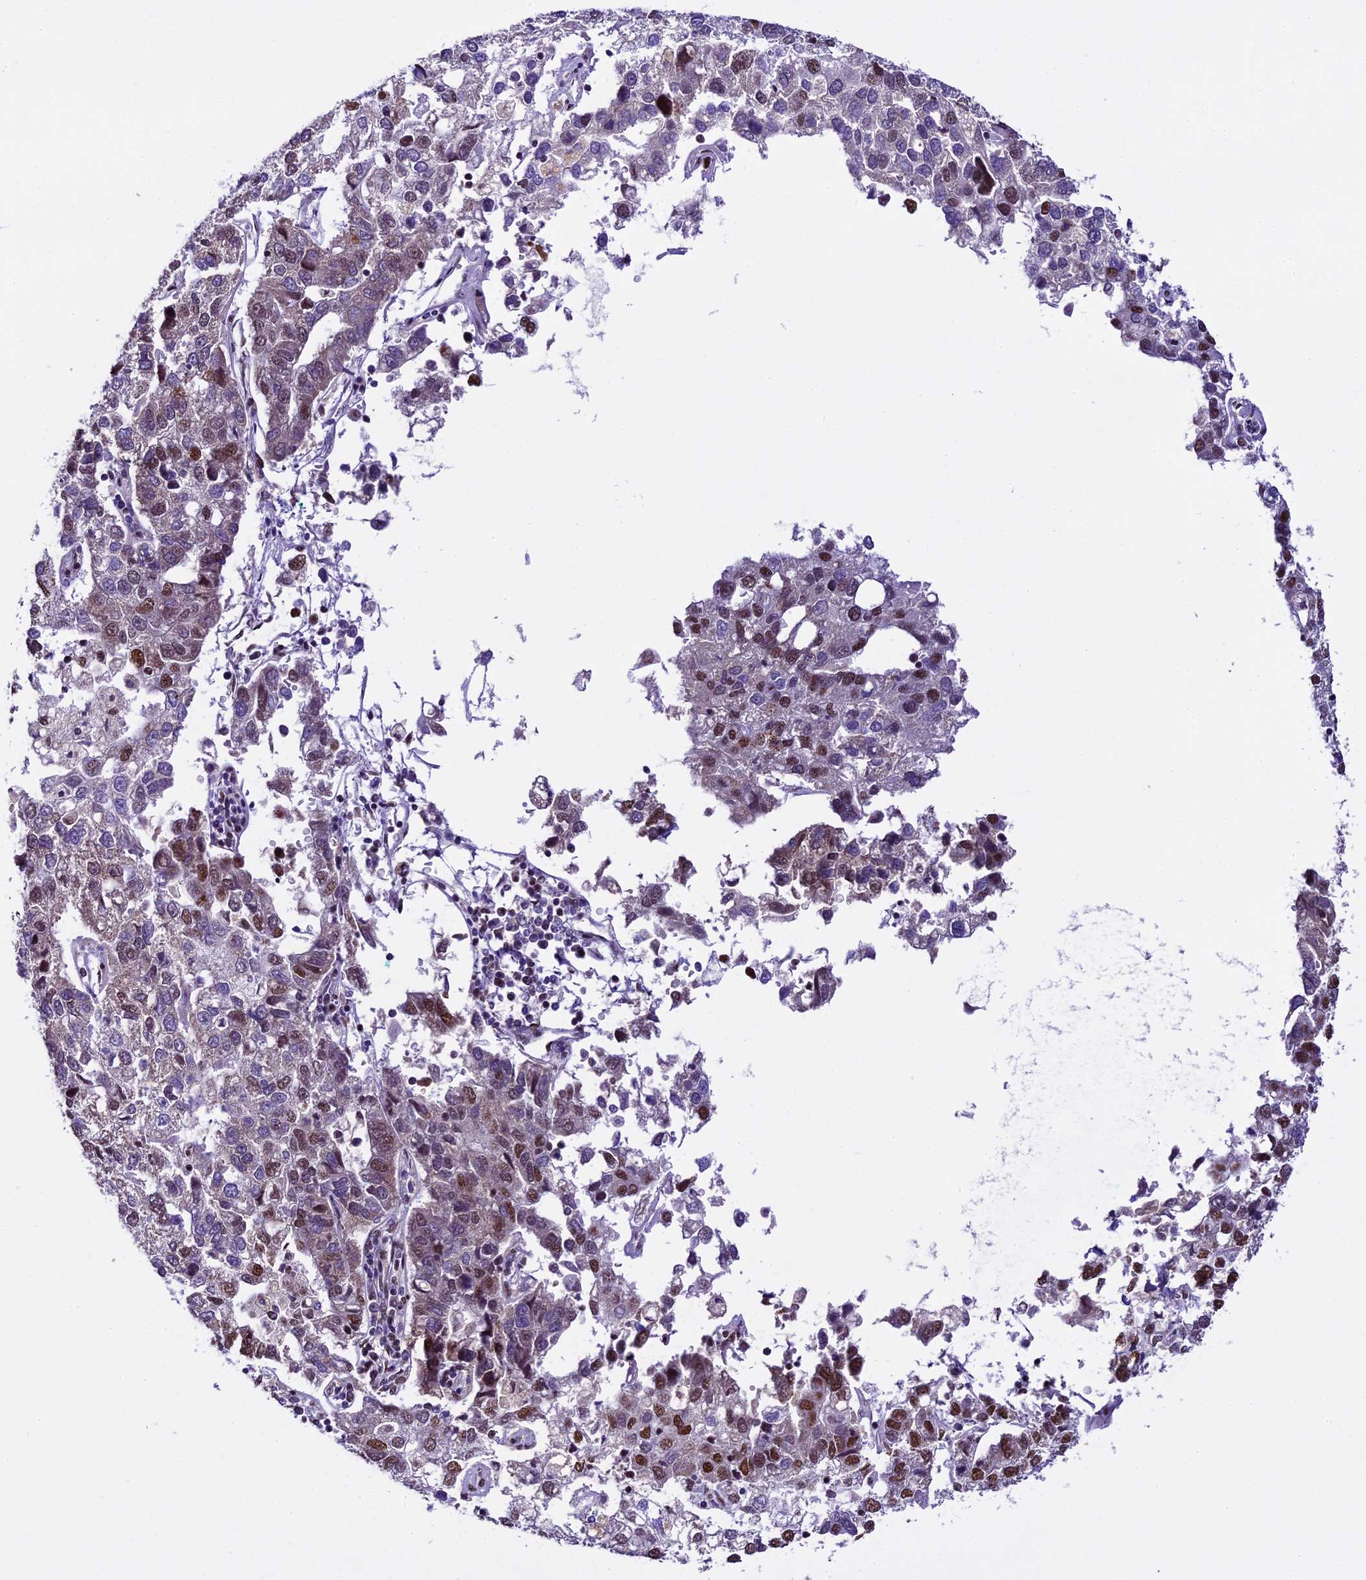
{"staining": {"intensity": "moderate", "quantity": "25%-75%", "location": "nuclear"}, "tissue": "pancreatic cancer", "cell_type": "Tumor cells", "image_type": "cancer", "snomed": [{"axis": "morphology", "description": "Adenocarcinoma, NOS"}, {"axis": "topography", "description": "Pancreas"}], "caption": "Pancreatic cancer tissue demonstrates moderate nuclear positivity in approximately 25%-75% of tumor cells", "gene": "CARS2", "patient": {"sex": "female", "age": 61}}